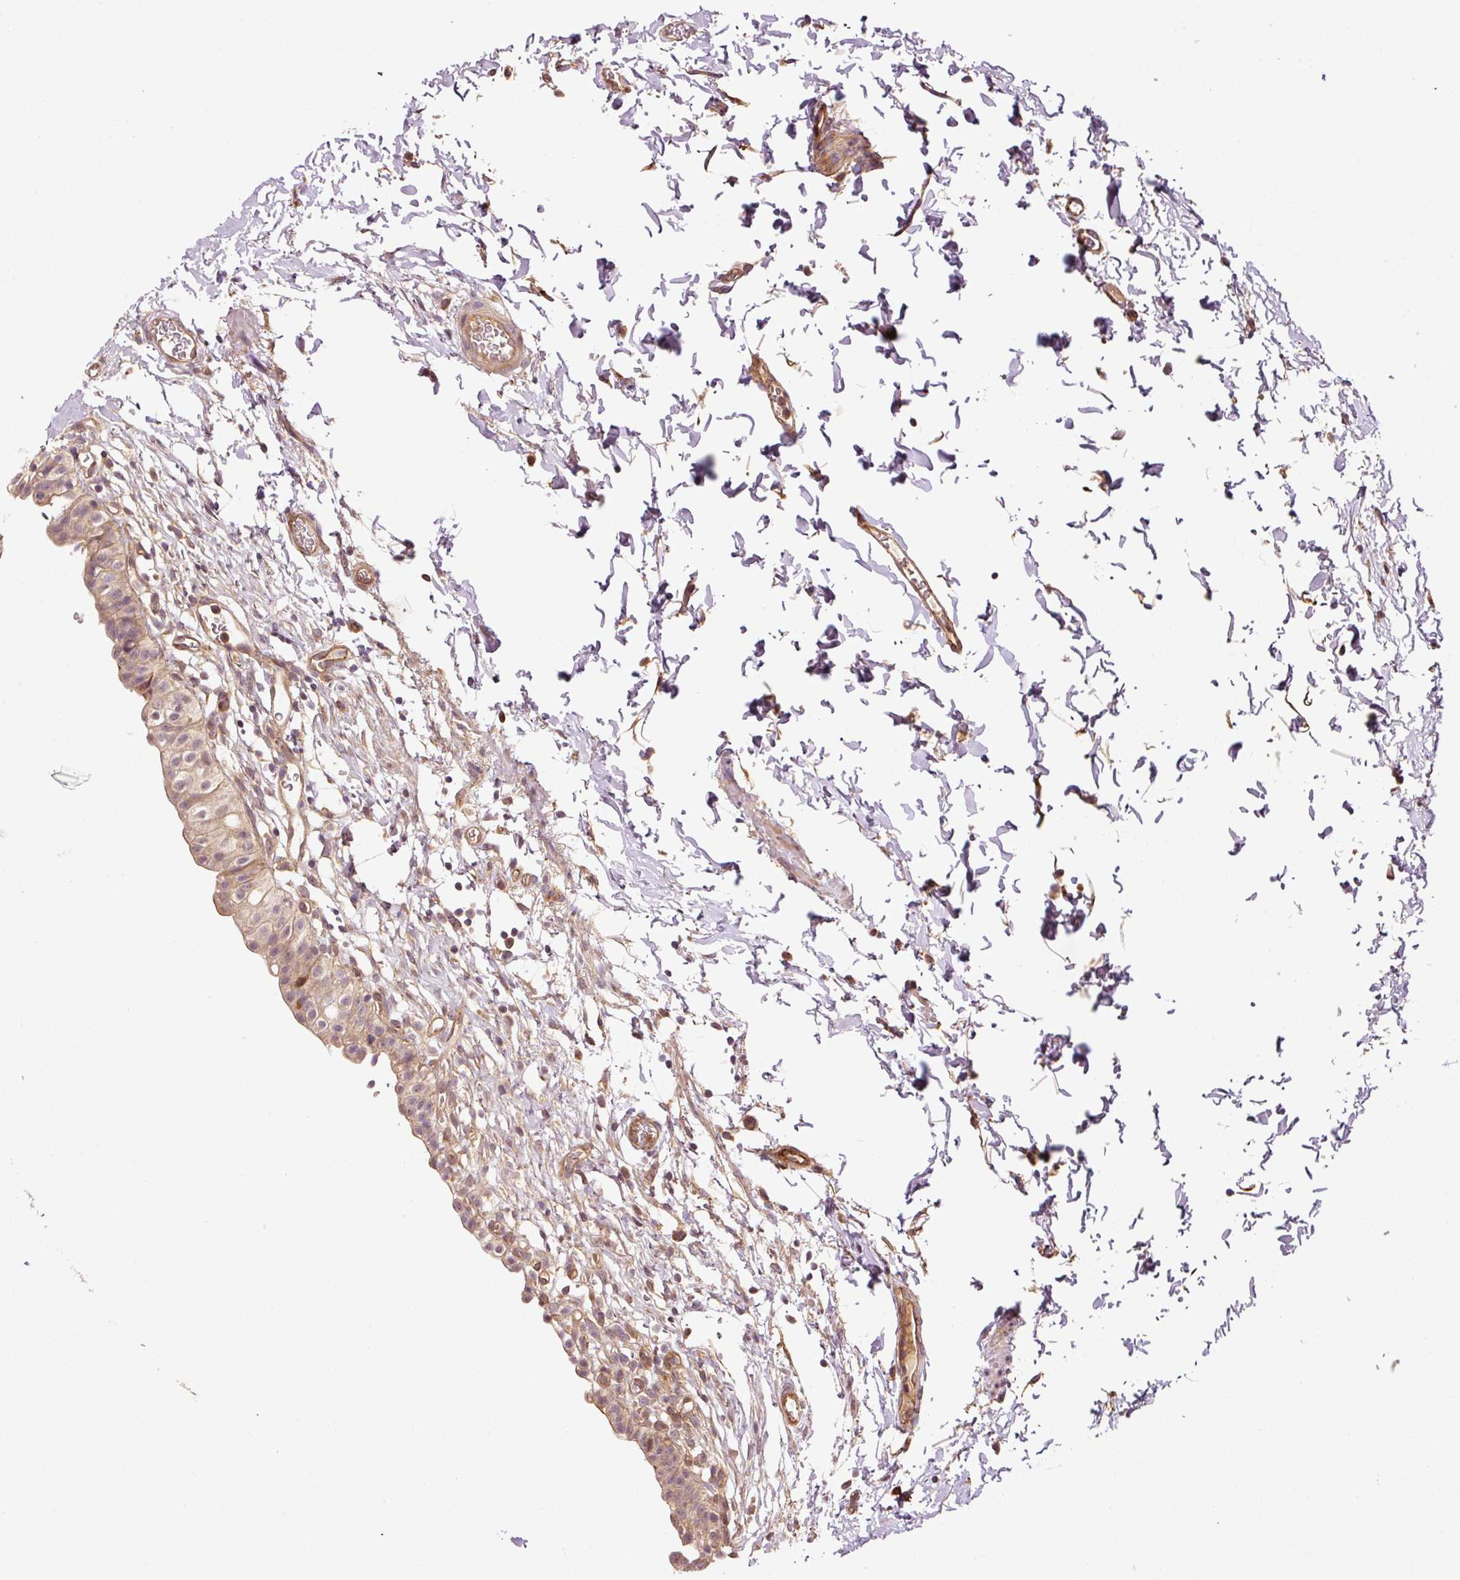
{"staining": {"intensity": "moderate", "quantity": "25%-75%", "location": "cytoplasmic/membranous"}, "tissue": "urinary bladder", "cell_type": "Urothelial cells", "image_type": "normal", "snomed": [{"axis": "morphology", "description": "Normal tissue, NOS"}, {"axis": "topography", "description": "Urinary bladder"}, {"axis": "topography", "description": "Peripheral nerve tissue"}], "caption": "High-power microscopy captured an immunohistochemistry photomicrograph of normal urinary bladder, revealing moderate cytoplasmic/membranous positivity in about 25%-75% of urothelial cells.", "gene": "OXER1", "patient": {"sex": "male", "age": 55}}